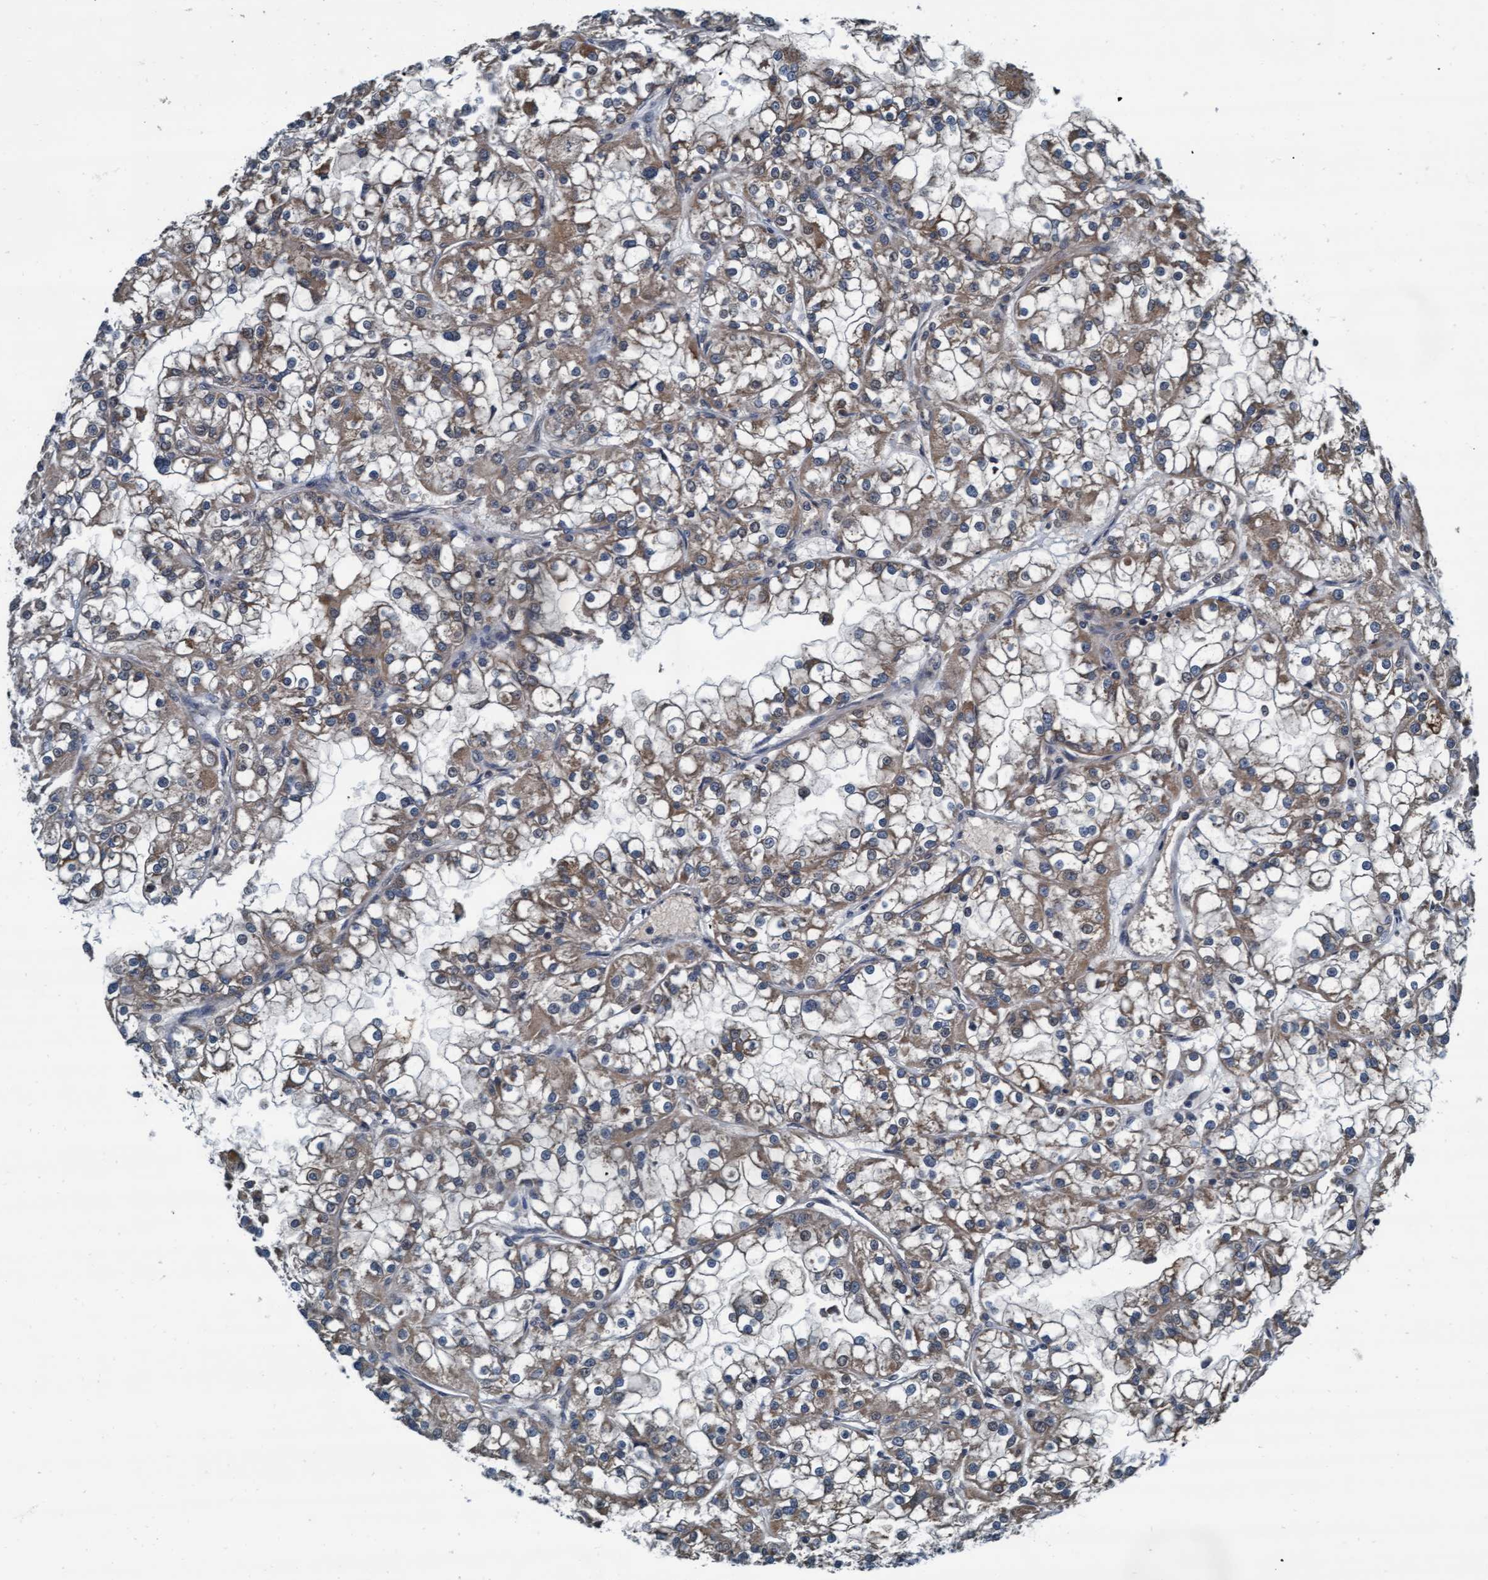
{"staining": {"intensity": "moderate", "quantity": ">75%", "location": "cytoplasmic/membranous"}, "tissue": "renal cancer", "cell_type": "Tumor cells", "image_type": "cancer", "snomed": [{"axis": "morphology", "description": "Adenocarcinoma, NOS"}, {"axis": "topography", "description": "Kidney"}], "caption": "Tumor cells reveal moderate cytoplasmic/membranous expression in approximately >75% of cells in renal cancer.", "gene": "WASF1", "patient": {"sex": "female", "age": 52}}